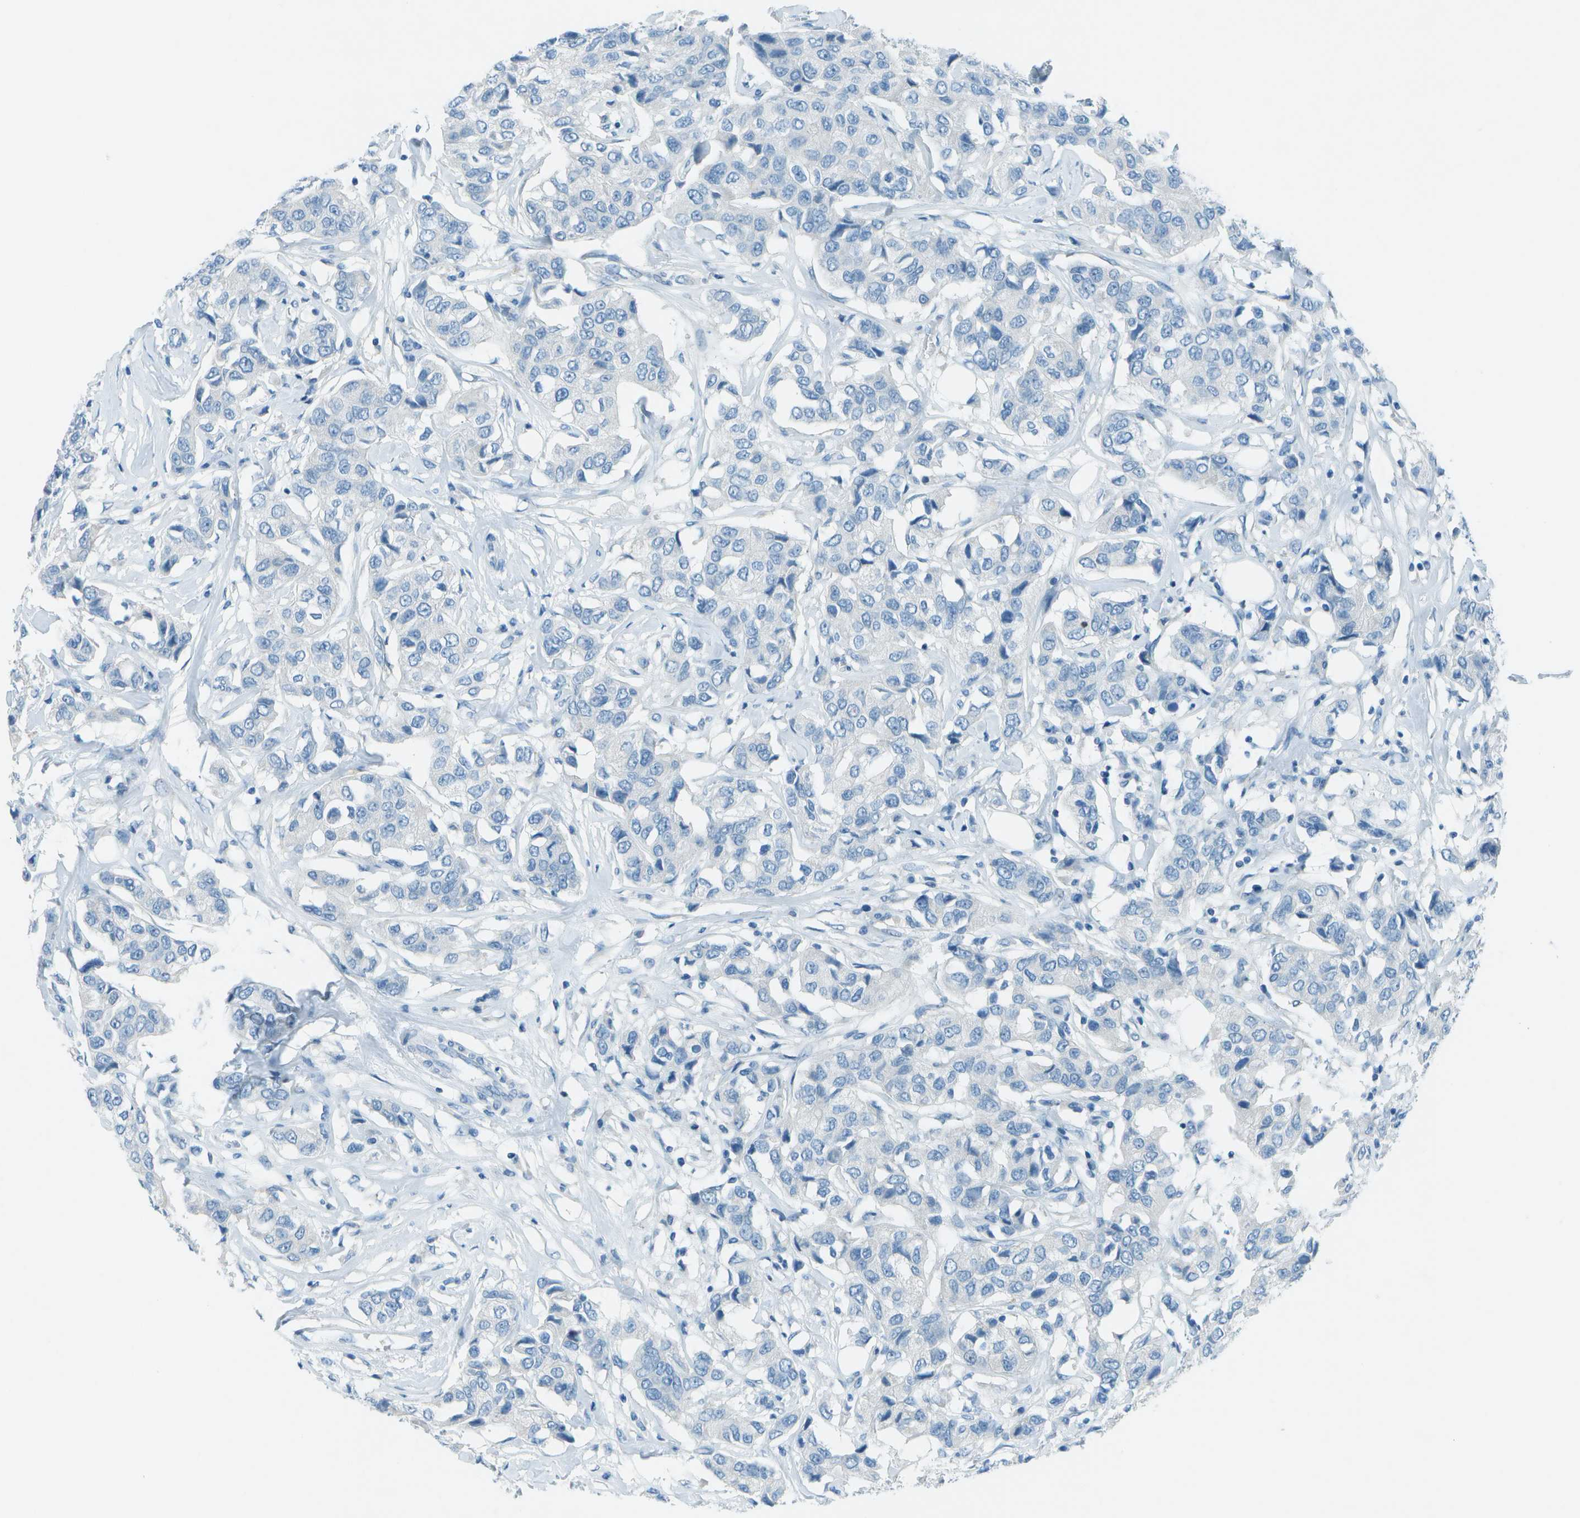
{"staining": {"intensity": "negative", "quantity": "none", "location": "none"}, "tissue": "breast cancer", "cell_type": "Tumor cells", "image_type": "cancer", "snomed": [{"axis": "morphology", "description": "Duct carcinoma"}, {"axis": "topography", "description": "Breast"}], "caption": "Protein analysis of breast cancer shows no significant expression in tumor cells. (DAB (3,3'-diaminobenzidine) immunohistochemistry (IHC) with hematoxylin counter stain).", "gene": "FGF1", "patient": {"sex": "female", "age": 80}}